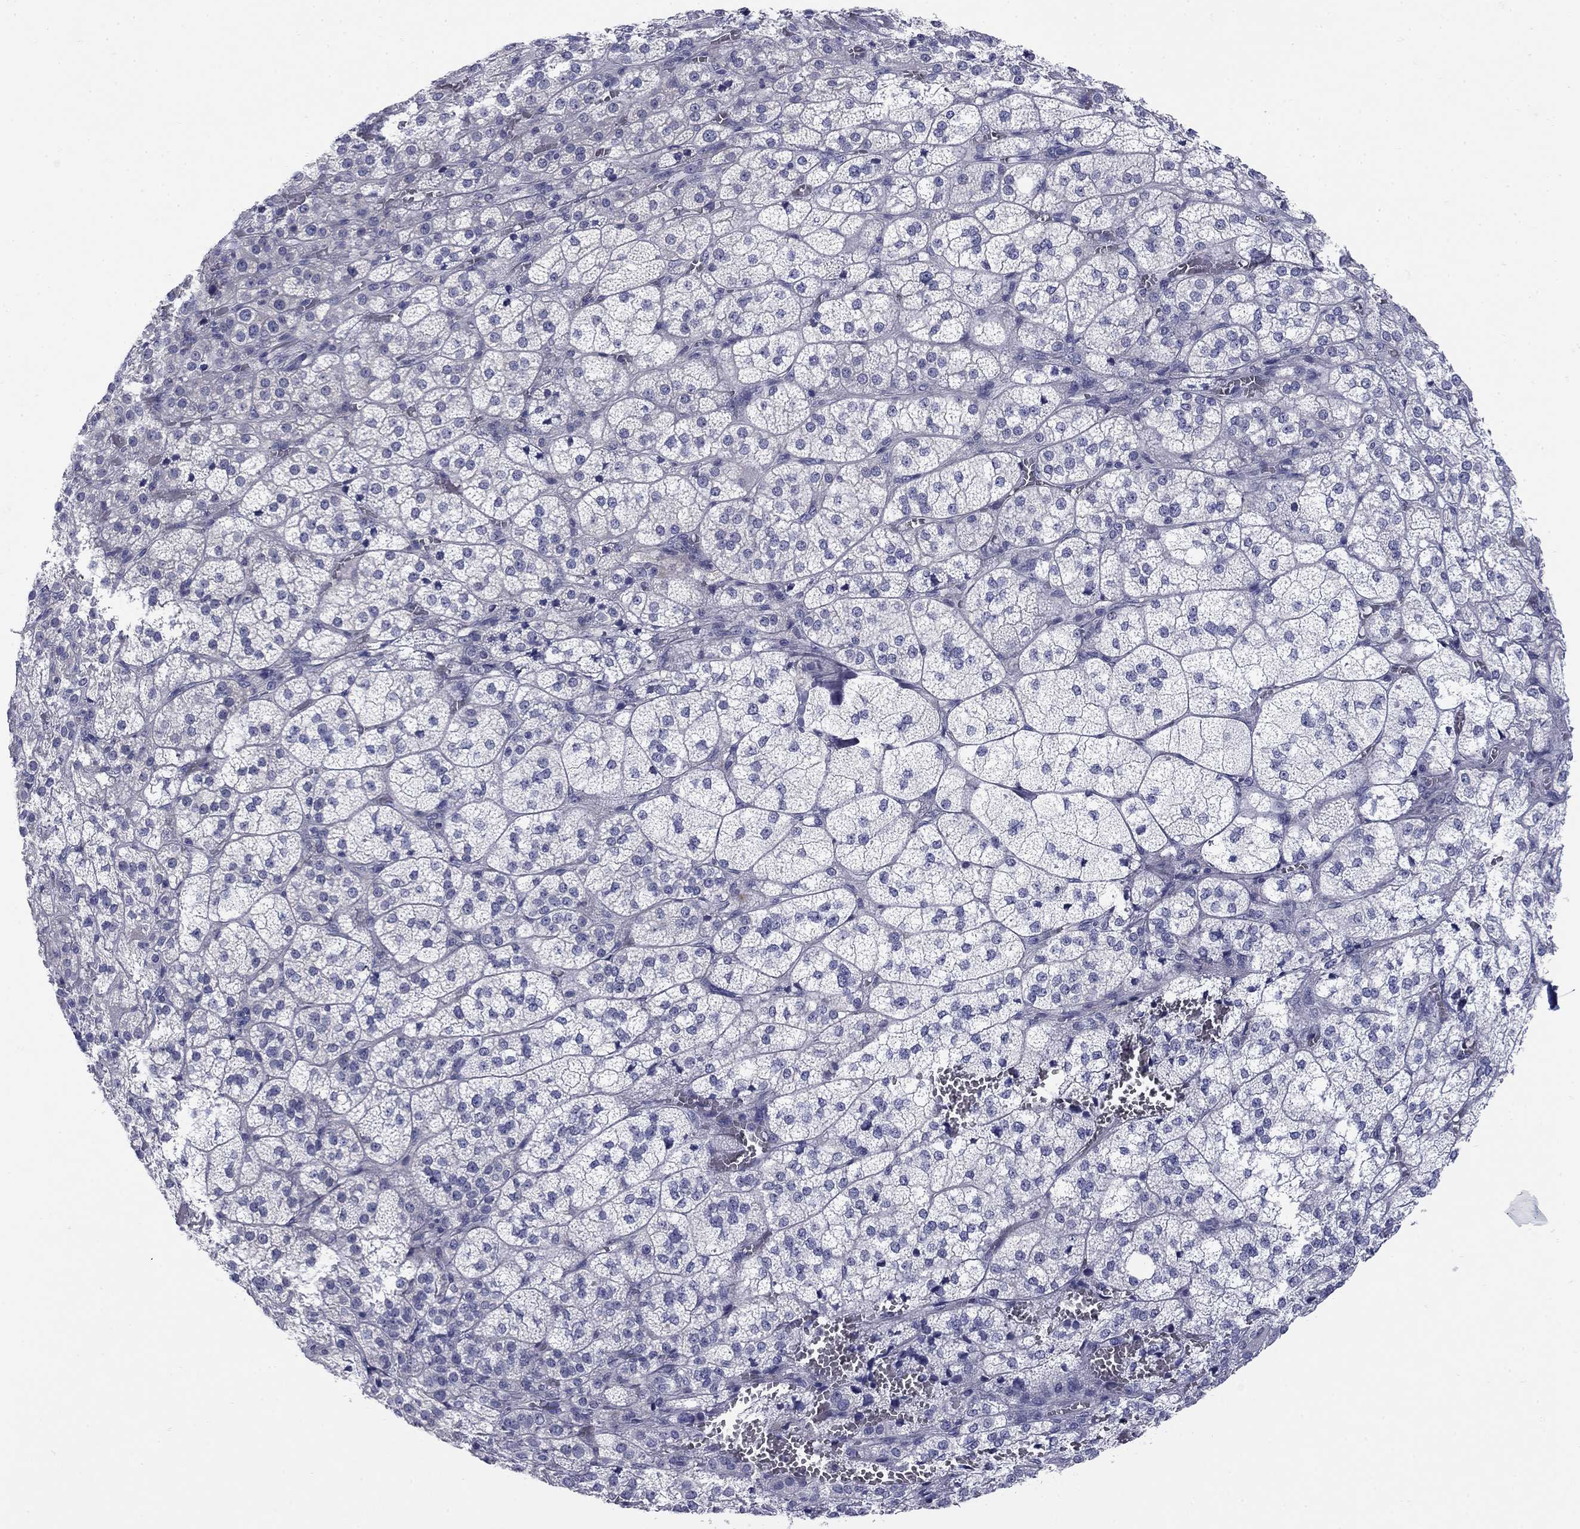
{"staining": {"intensity": "negative", "quantity": "none", "location": "none"}, "tissue": "adrenal gland", "cell_type": "Glandular cells", "image_type": "normal", "snomed": [{"axis": "morphology", "description": "Normal tissue, NOS"}, {"axis": "topography", "description": "Adrenal gland"}], "caption": "Glandular cells show no significant protein expression in benign adrenal gland. (DAB IHC with hematoxylin counter stain).", "gene": "TIGD4", "patient": {"sex": "female", "age": 60}}